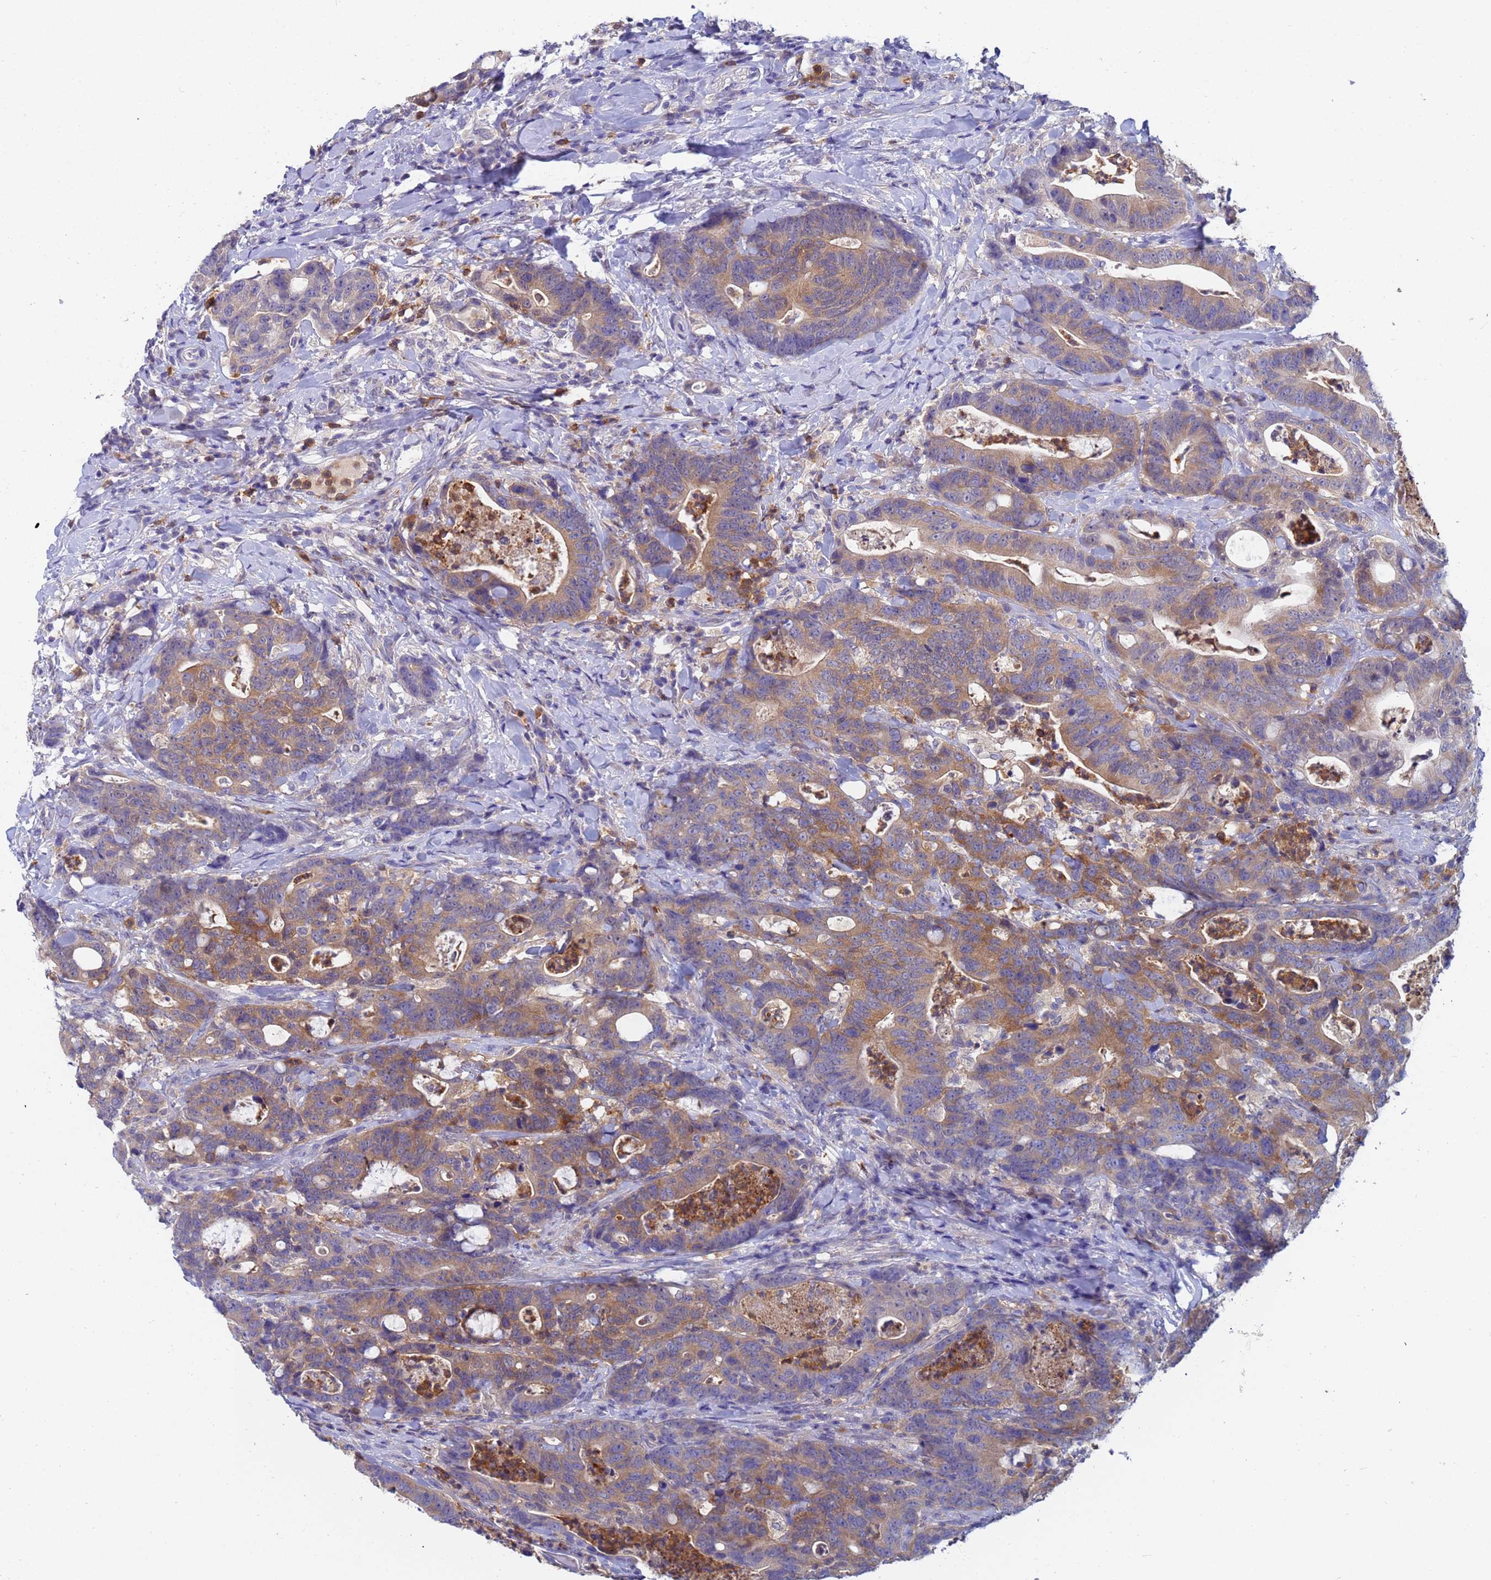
{"staining": {"intensity": "moderate", "quantity": ">75%", "location": "cytoplasmic/membranous"}, "tissue": "colorectal cancer", "cell_type": "Tumor cells", "image_type": "cancer", "snomed": [{"axis": "morphology", "description": "Adenocarcinoma, NOS"}, {"axis": "topography", "description": "Colon"}], "caption": "Tumor cells demonstrate moderate cytoplasmic/membranous staining in approximately >75% of cells in adenocarcinoma (colorectal).", "gene": "TTLL11", "patient": {"sex": "female", "age": 82}}